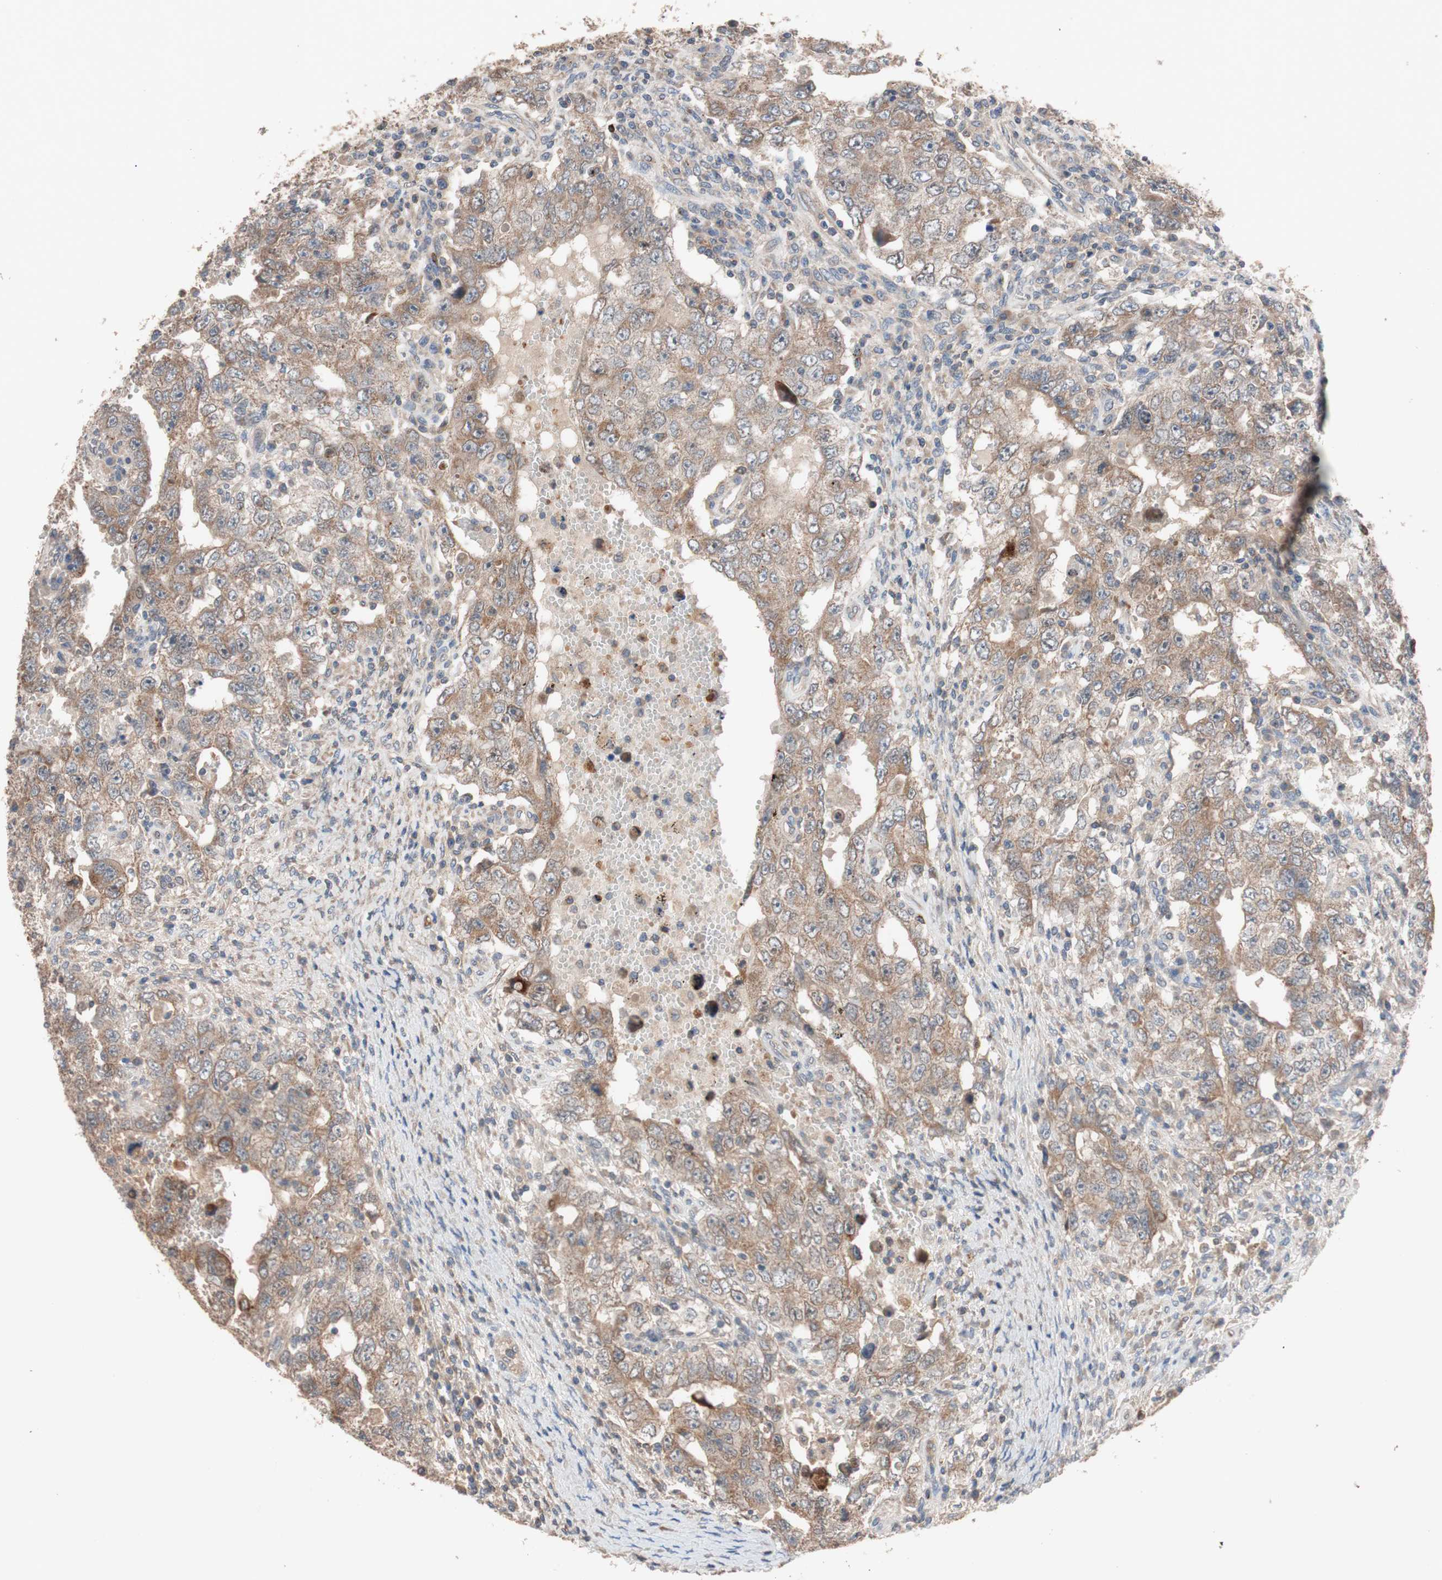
{"staining": {"intensity": "moderate", "quantity": ">75%", "location": "cytoplasmic/membranous"}, "tissue": "testis cancer", "cell_type": "Tumor cells", "image_type": "cancer", "snomed": [{"axis": "morphology", "description": "Carcinoma, Embryonal, NOS"}, {"axis": "topography", "description": "Testis"}], "caption": "Tumor cells demonstrate medium levels of moderate cytoplasmic/membranous positivity in approximately >75% of cells in embryonal carcinoma (testis).", "gene": "SDC4", "patient": {"sex": "male", "age": 26}}